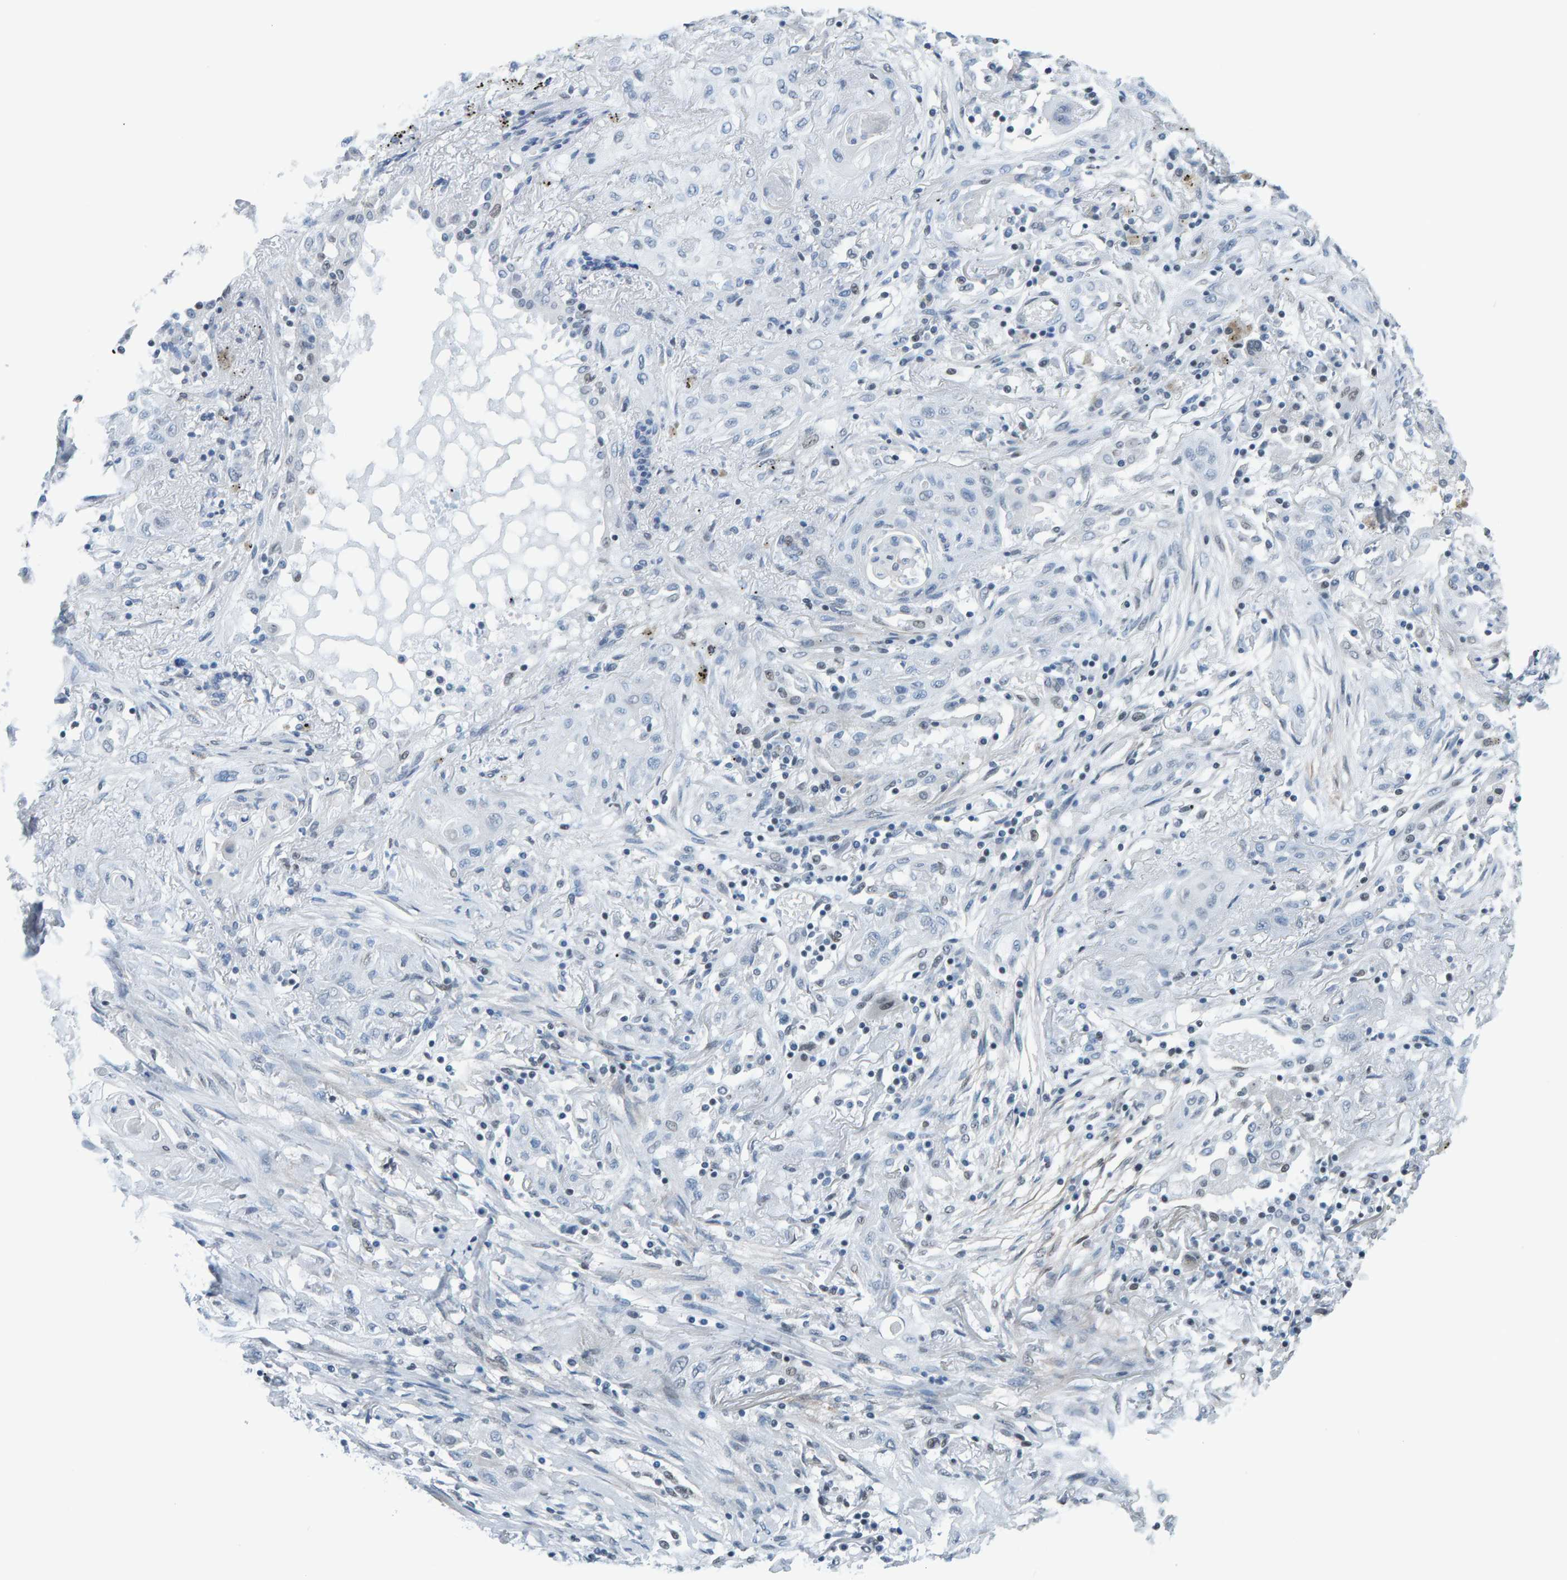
{"staining": {"intensity": "negative", "quantity": "none", "location": "none"}, "tissue": "lung cancer", "cell_type": "Tumor cells", "image_type": "cancer", "snomed": [{"axis": "morphology", "description": "Squamous cell carcinoma, NOS"}, {"axis": "topography", "description": "Lung"}], "caption": "The IHC micrograph has no significant staining in tumor cells of lung cancer (squamous cell carcinoma) tissue.", "gene": "CNP", "patient": {"sex": "female", "age": 47}}